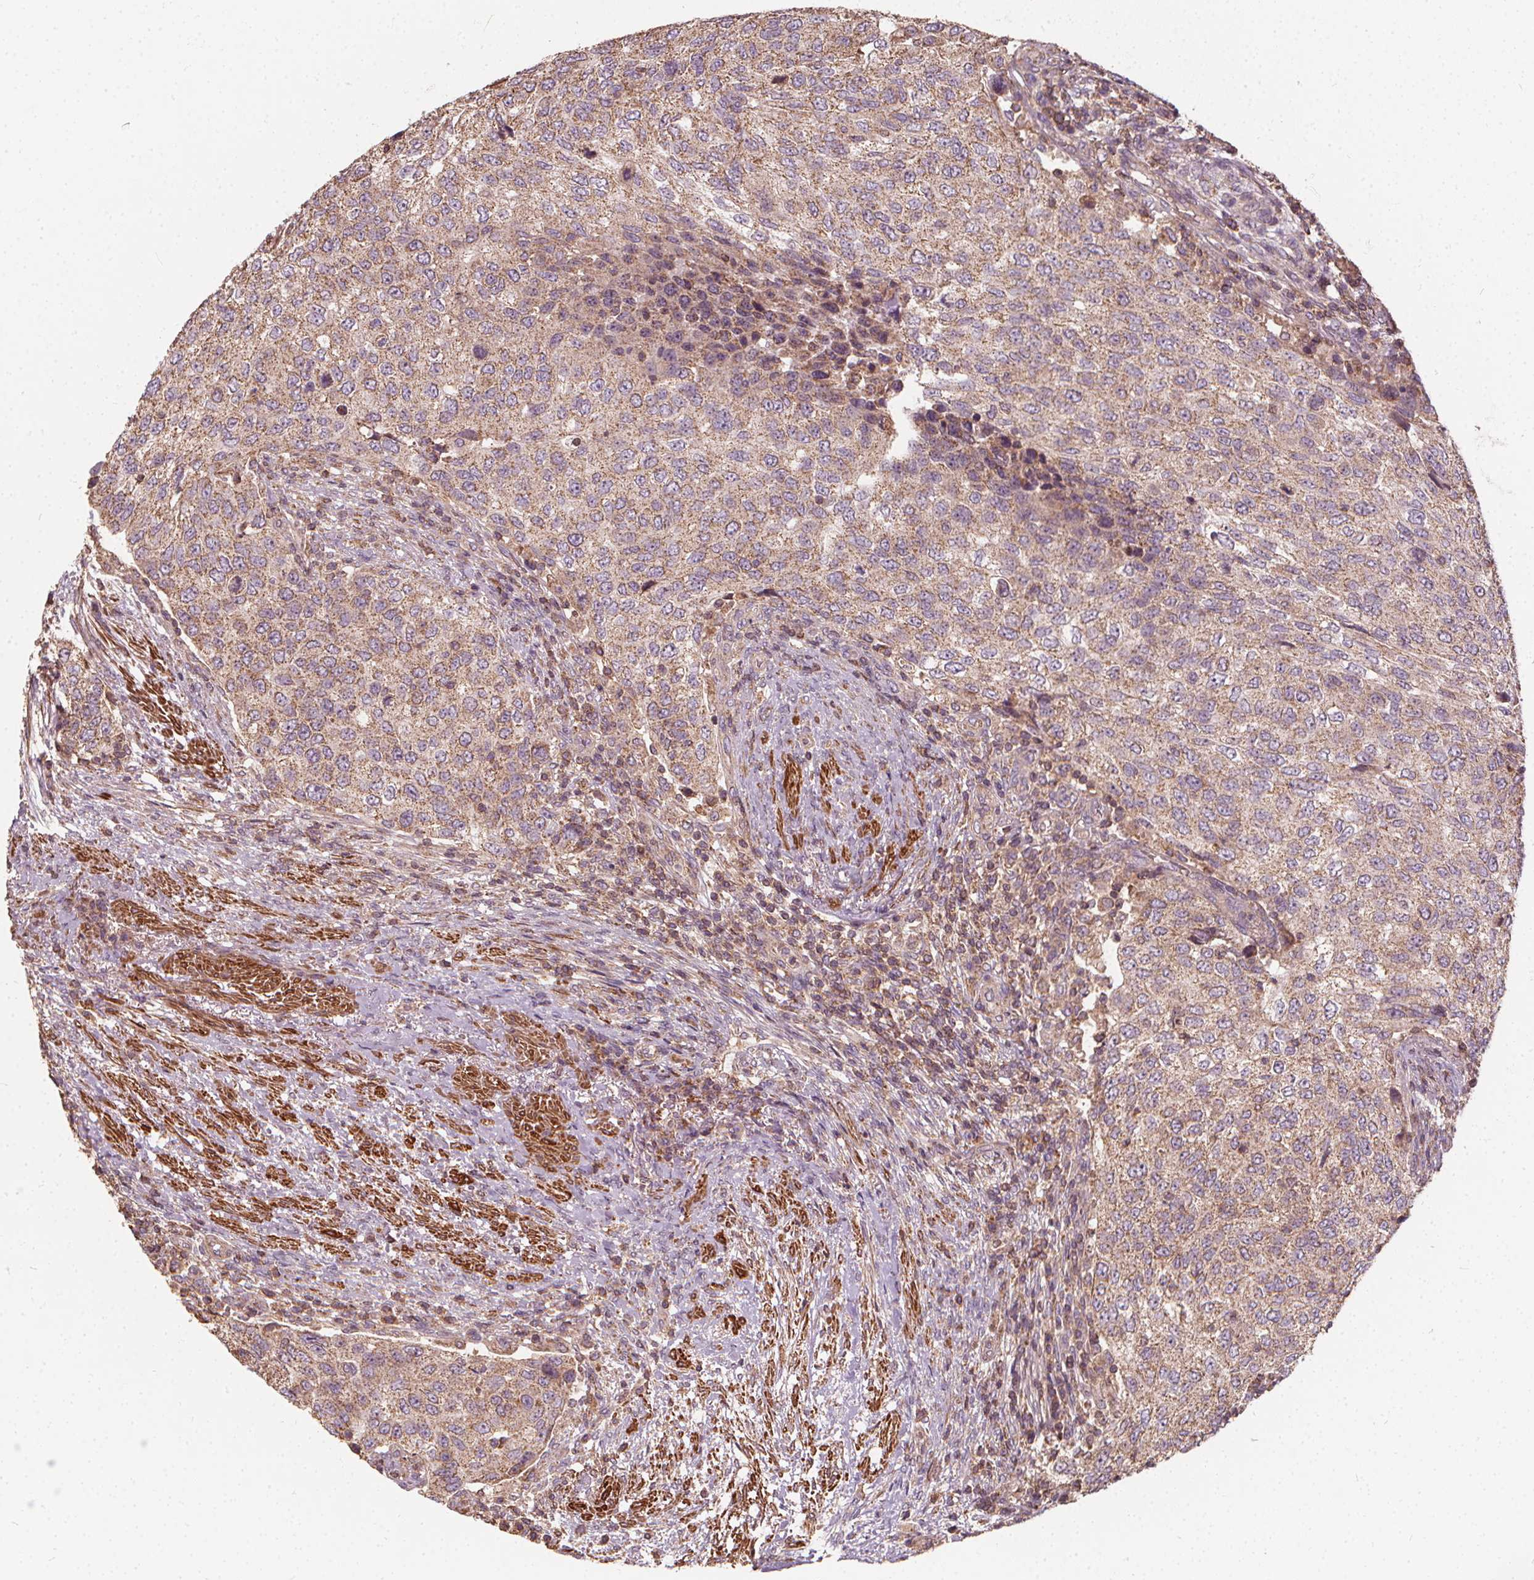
{"staining": {"intensity": "weak", "quantity": ">75%", "location": "cytoplasmic/membranous"}, "tissue": "urothelial cancer", "cell_type": "Tumor cells", "image_type": "cancer", "snomed": [{"axis": "morphology", "description": "Urothelial carcinoma, High grade"}, {"axis": "topography", "description": "Urinary bladder"}], "caption": "Urothelial cancer stained for a protein (brown) exhibits weak cytoplasmic/membranous positive expression in about >75% of tumor cells.", "gene": "ORAI2", "patient": {"sex": "female", "age": 78}}